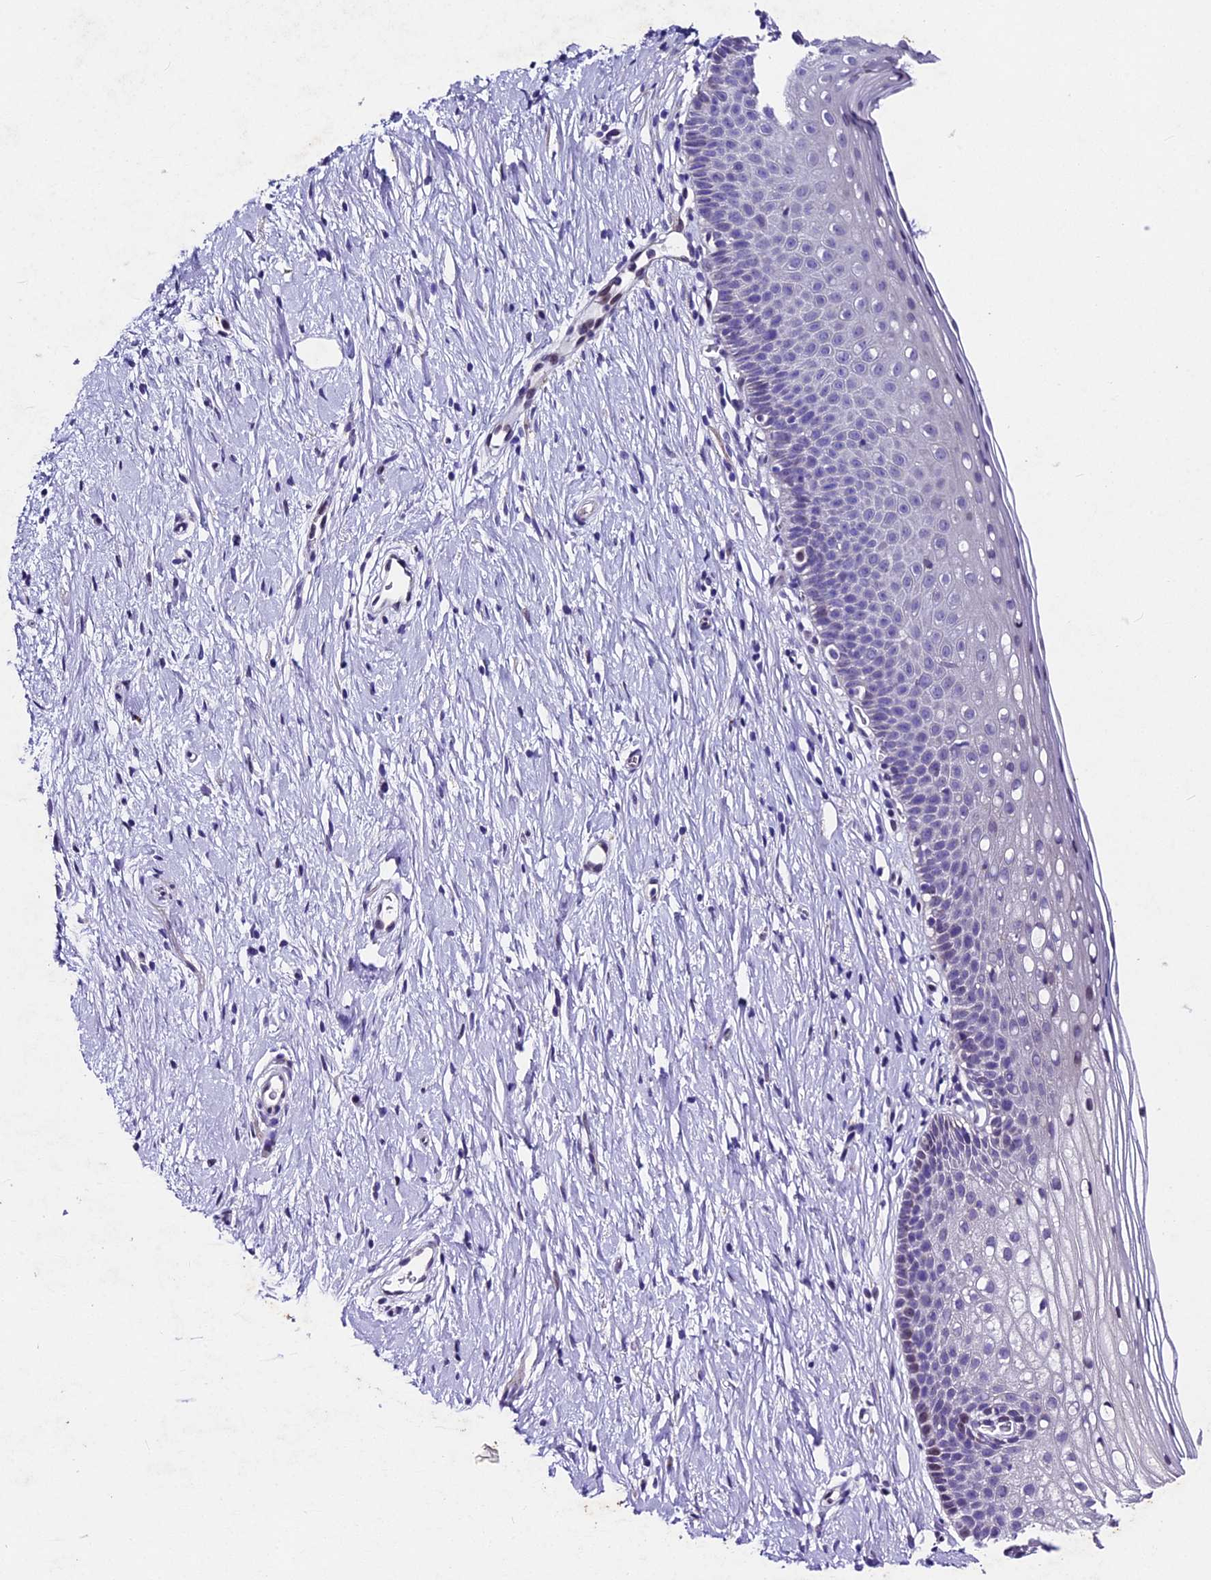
{"staining": {"intensity": "negative", "quantity": "none", "location": "none"}, "tissue": "cervix", "cell_type": "Glandular cells", "image_type": "normal", "snomed": [{"axis": "morphology", "description": "Normal tissue, NOS"}, {"axis": "topography", "description": "Cervix"}], "caption": "A high-resolution photomicrograph shows immunohistochemistry staining of normal cervix, which shows no significant expression in glandular cells.", "gene": "IFT140", "patient": {"sex": "female", "age": 36}}